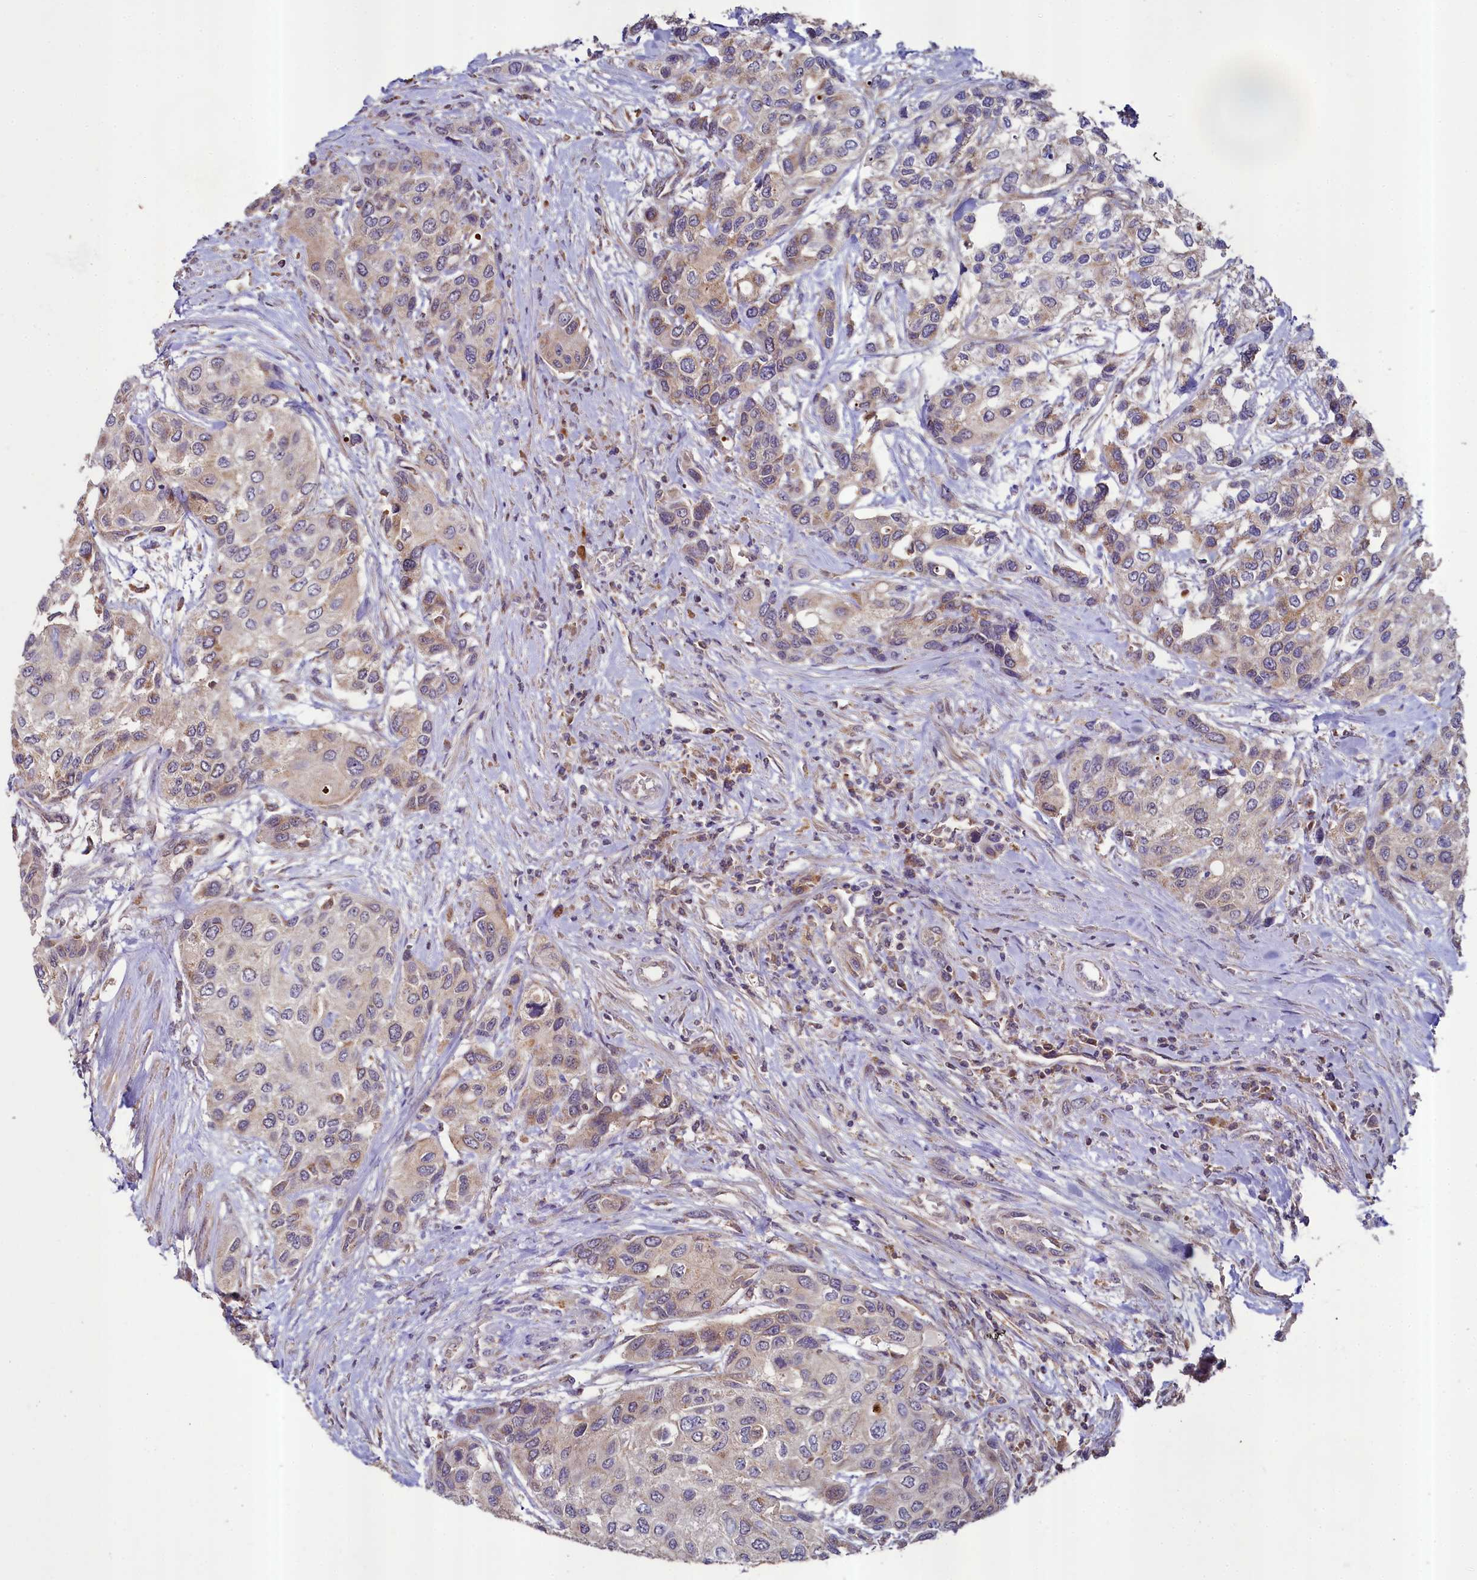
{"staining": {"intensity": "weak", "quantity": "25%-75%", "location": "cytoplasmic/membranous"}, "tissue": "urothelial cancer", "cell_type": "Tumor cells", "image_type": "cancer", "snomed": [{"axis": "morphology", "description": "Normal tissue, NOS"}, {"axis": "morphology", "description": "Urothelial carcinoma, High grade"}, {"axis": "topography", "description": "Vascular tissue"}, {"axis": "topography", "description": "Urinary bladder"}], "caption": "An image of urothelial cancer stained for a protein reveals weak cytoplasmic/membranous brown staining in tumor cells.", "gene": "METTL4", "patient": {"sex": "female", "age": 56}}